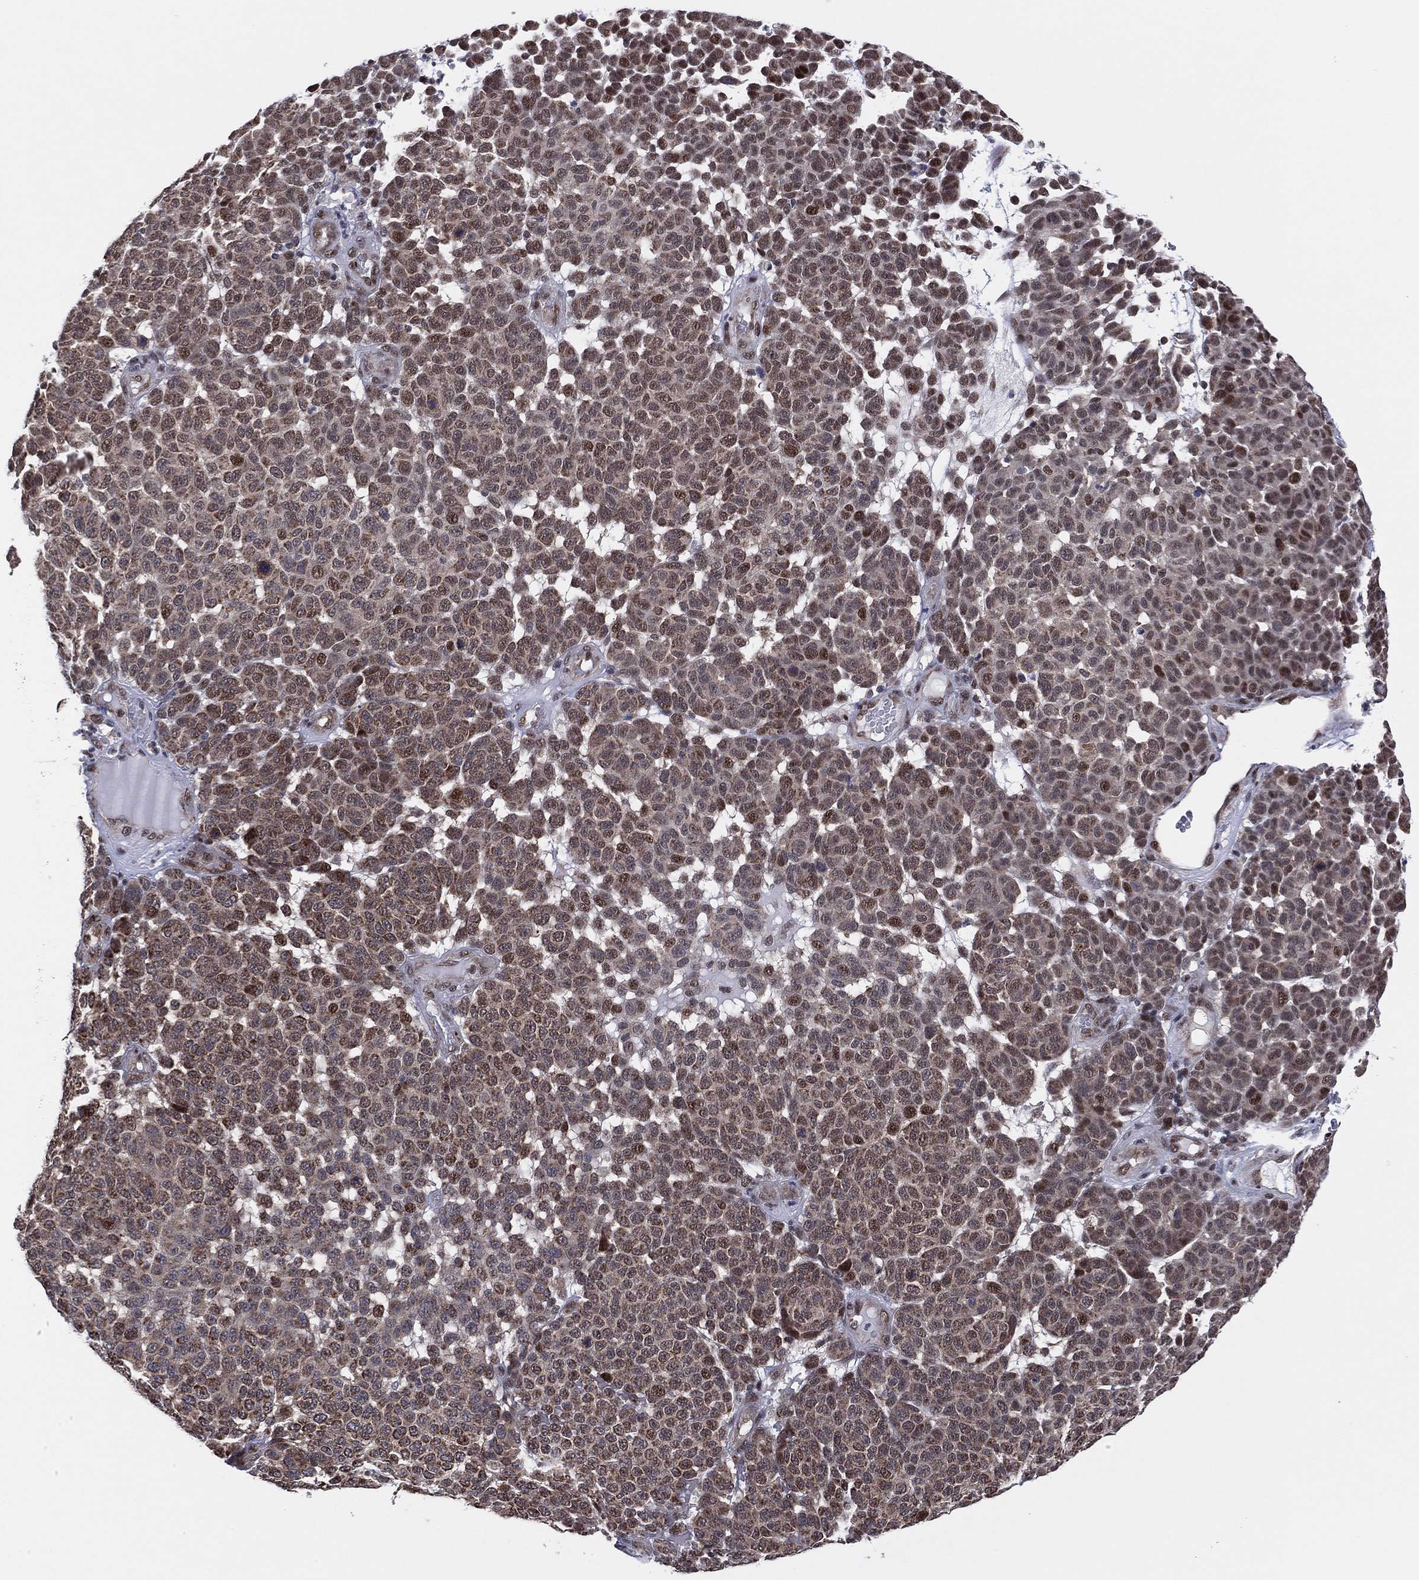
{"staining": {"intensity": "weak", "quantity": "25%-75%", "location": "cytoplasmic/membranous,nuclear"}, "tissue": "melanoma", "cell_type": "Tumor cells", "image_type": "cancer", "snomed": [{"axis": "morphology", "description": "Malignant melanoma, NOS"}, {"axis": "topography", "description": "Skin"}], "caption": "IHC (DAB) staining of human malignant melanoma shows weak cytoplasmic/membranous and nuclear protein staining in approximately 25%-75% of tumor cells. Nuclei are stained in blue.", "gene": "PIDD1", "patient": {"sex": "male", "age": 59}}